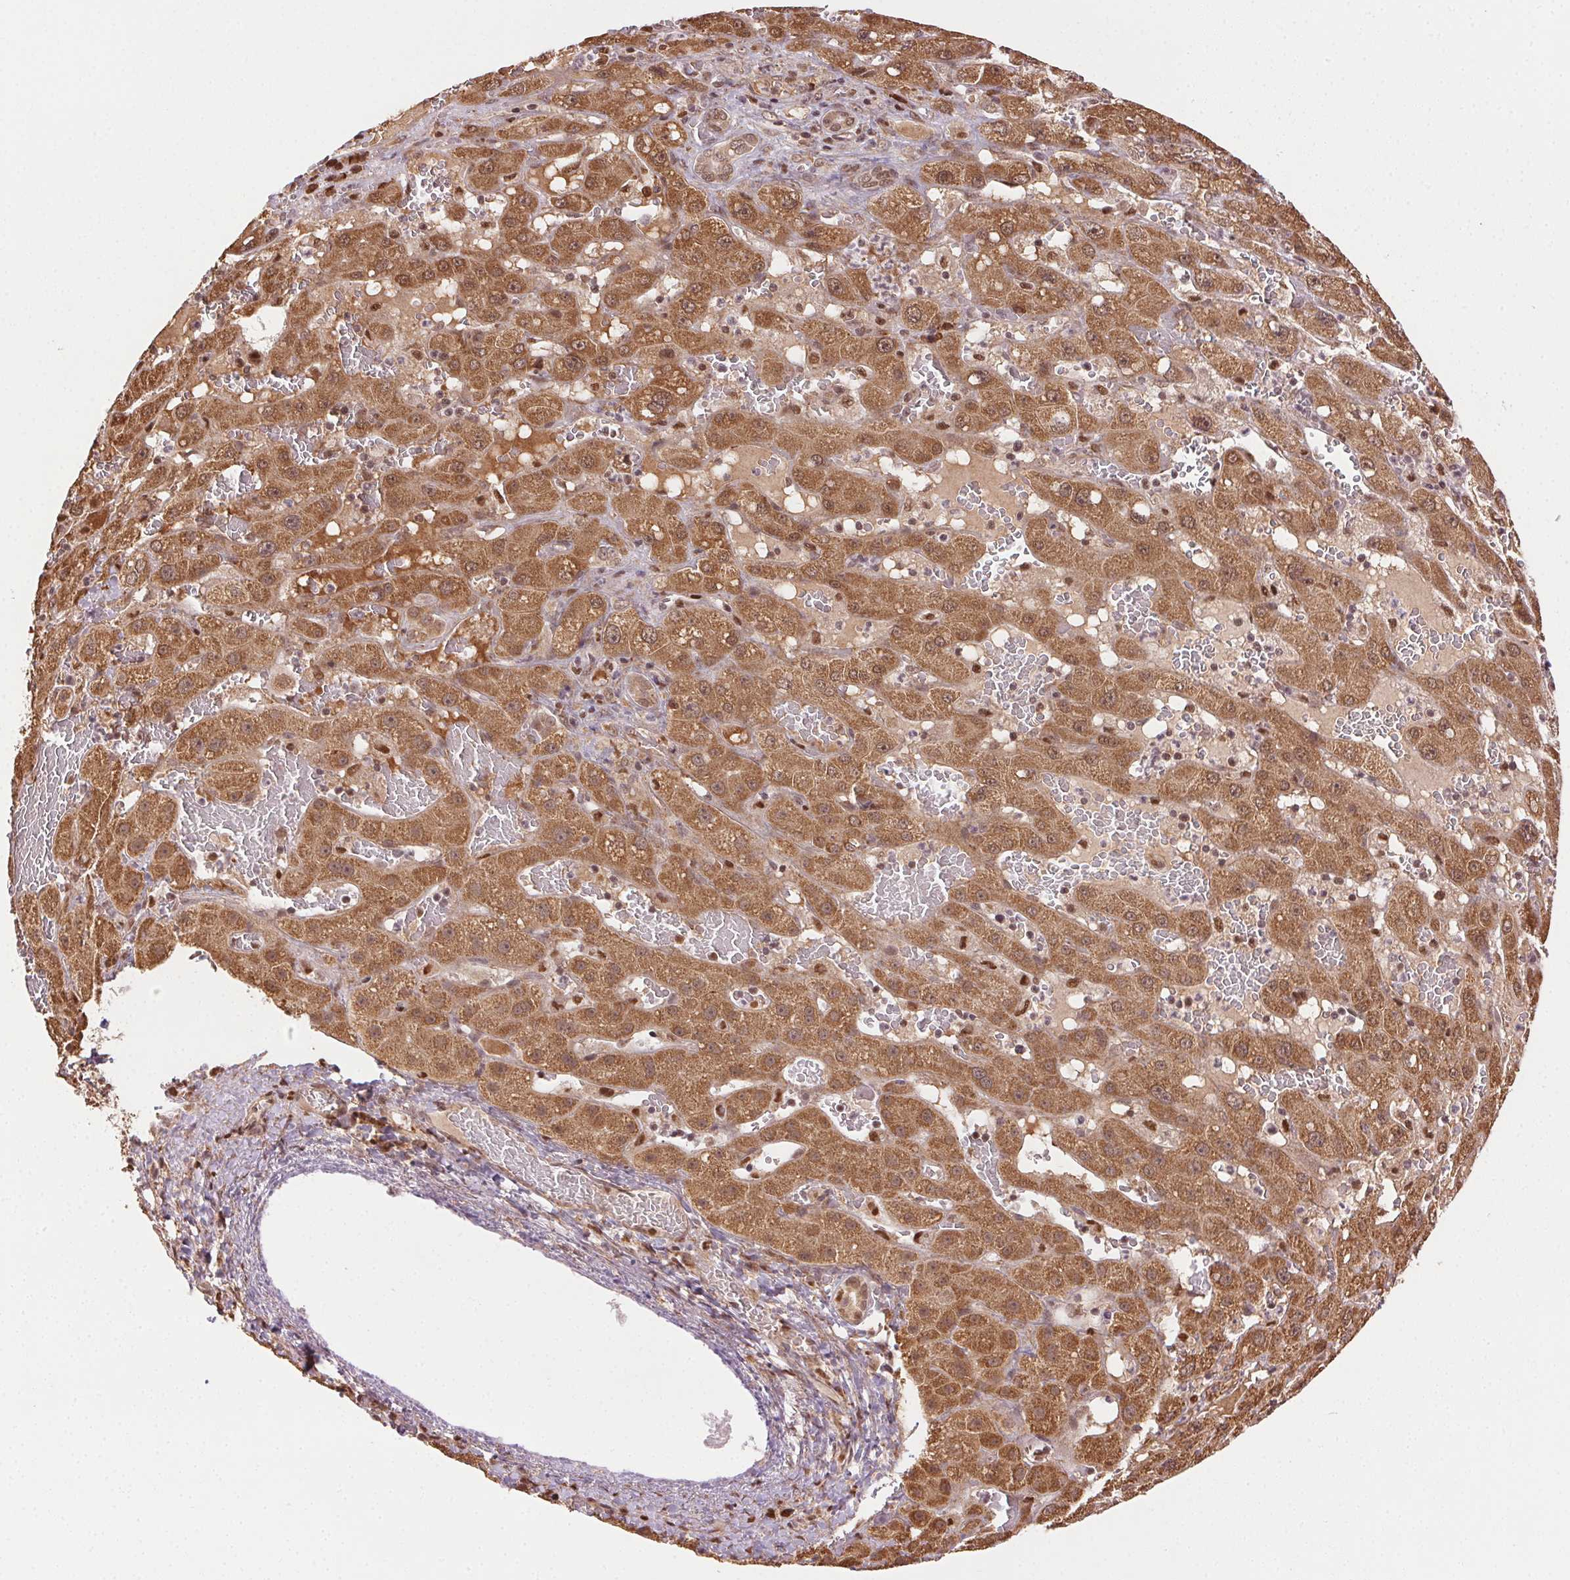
{"staining": {"intensity": "moderate", "quantity": ">75%", "location": "cytoplasmic/membranous,nuclear"}, "tissue": "liver cancer", "cell_type": "Tumor cells", "image_type": "cancer", "snomed": [{"axis": "morphology", "description": "Carcinoma, Hepatocellular, NOS"}, {"axis": "topography", "description": "Liver"}], "caption": "The micrograph exhibits staining of liver cancer, revealing moderate cytoplasmic/membranous and nuclear protein expression (brown color) within tumor cells.", "gene": "TREML4", "patient": {"sex": "female", "age": 73}}